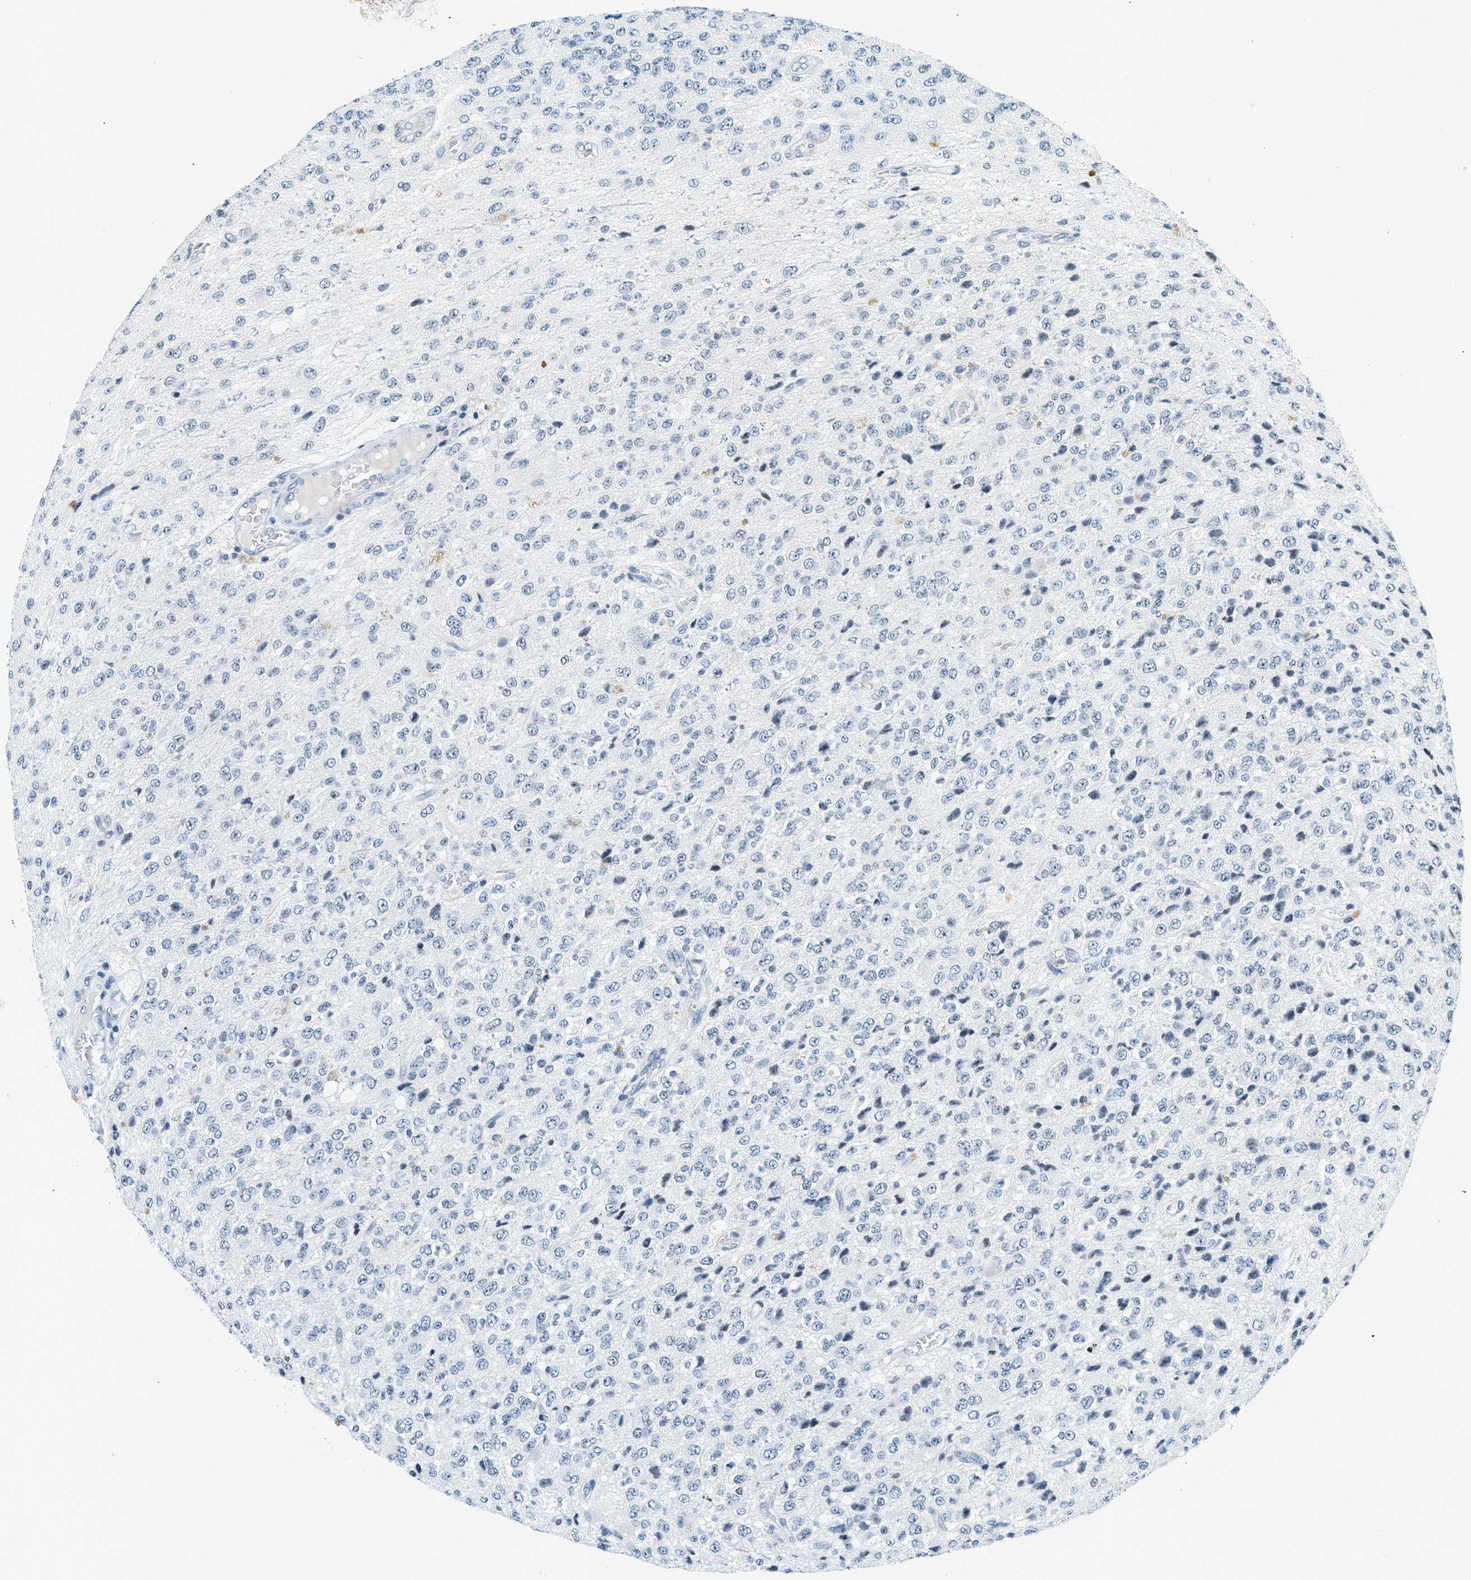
{"staining": {"intensity": "weak", "quantity": "<25%", "location": "cytoplasmic/membranous"}, "tissue": "glioma", "cell_type": "Tumor cells", "image_type": "cancer", "snomed": [{"axis": "morphology", "description": "Glioma, malignant, High grade"}, {"axis": "topography", "description": "pancreas cauda"}], "caption": "High power microscopy micrograph of an immunohistochemistry (IHC) image of high-grade glioma (malignant), revealing no significant staining in tumor cells.", "gene": "UVRAG", "patient": {"sex": "male", "age": 60}}